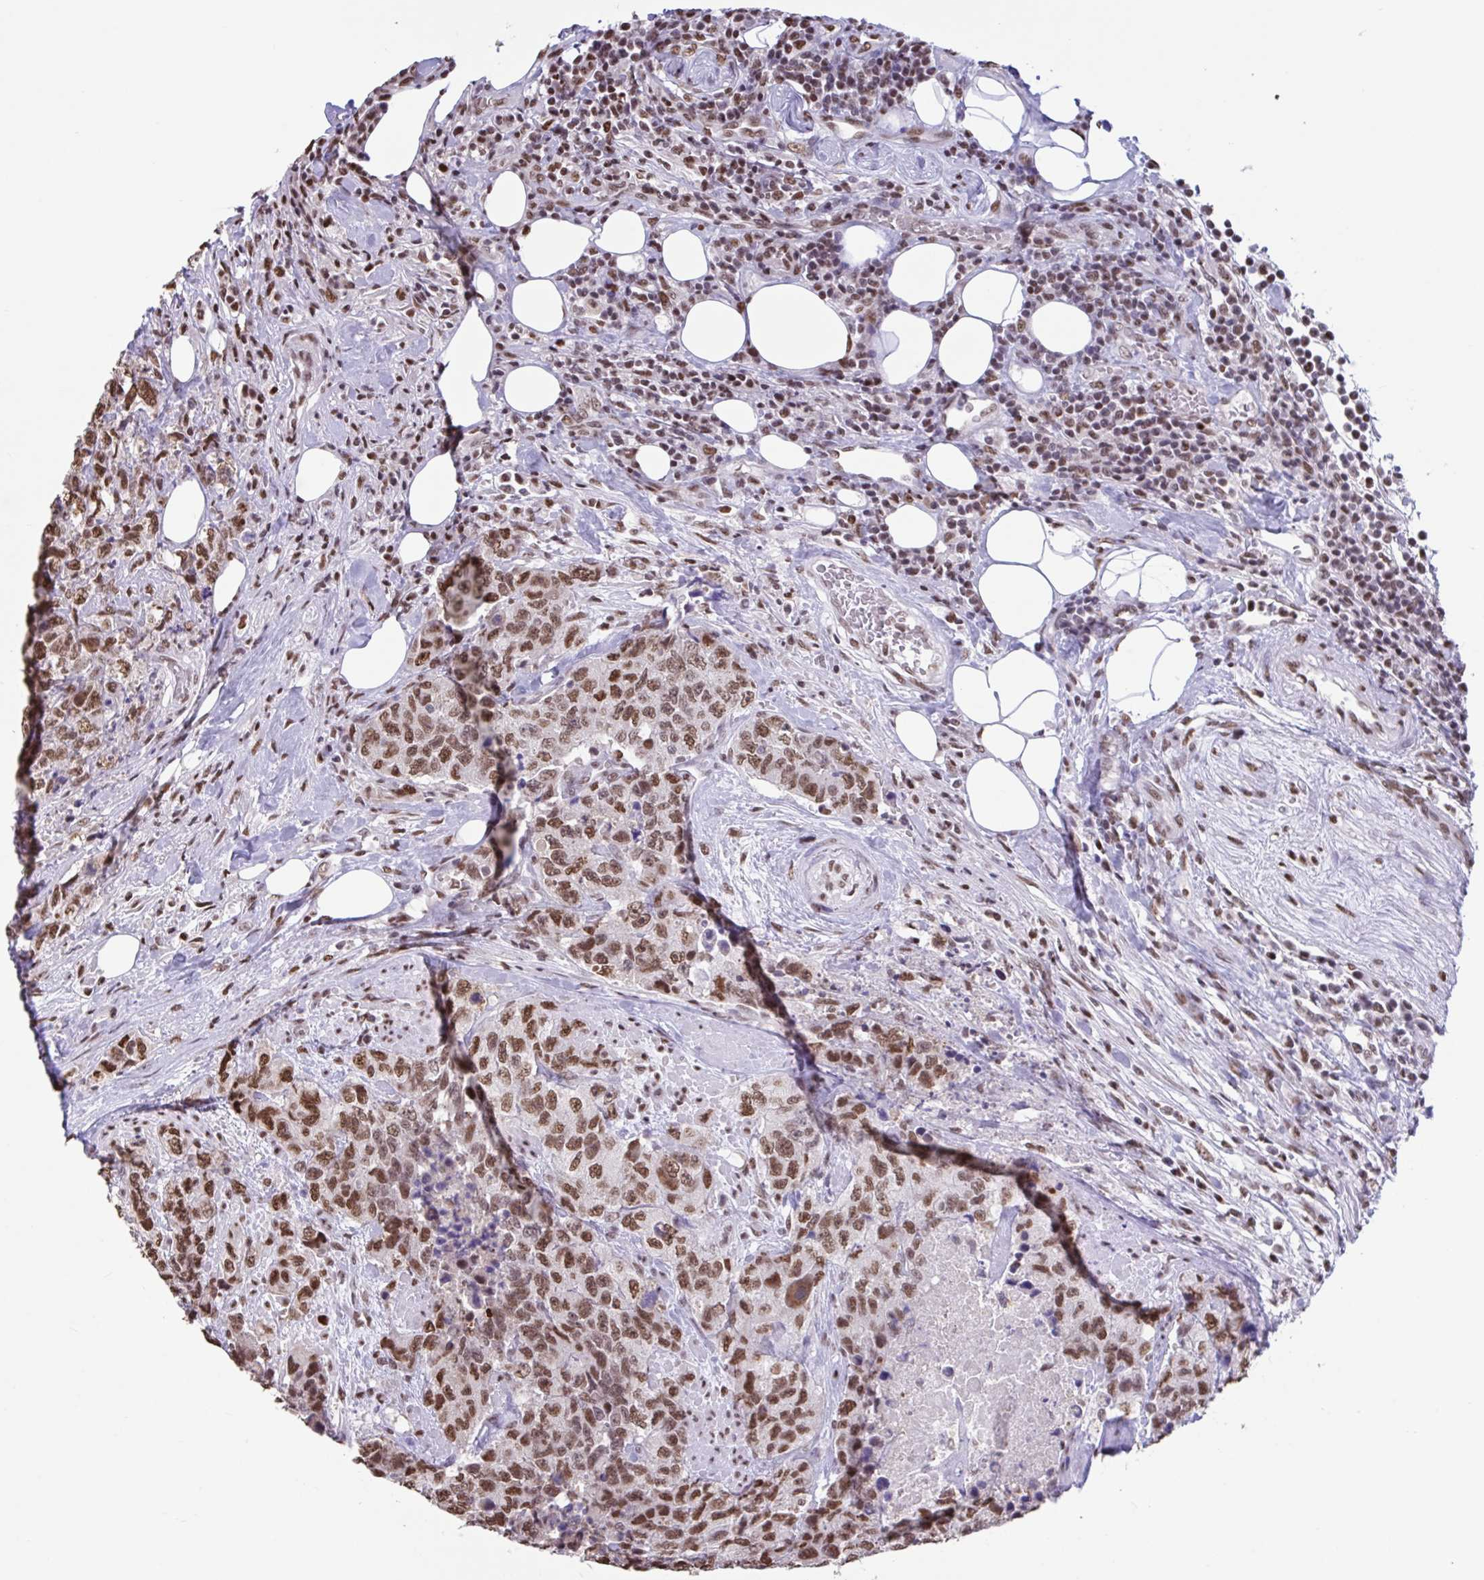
{"staining": {"intensity": "strong", "quantity": ">75%", "location": "nuclear"}, "tissue": "urothelial cancer", "cell_type": "Tumor cells", "image_type": "cancer", "snomed": [{"axis": "morphology", "description": "Urothelial carcinoma, High grade"}, {"axis": "topography", "description": "Urinary bladder"}], "caption": "About >75% of tumor cells in human high-grade urothelial carcinoma reveal strong nuclear protein expression as visualized by brown immunohistochemical staining.", "gene": "HNRNPDL", "patient": {"sex": "female", "age": 78}}